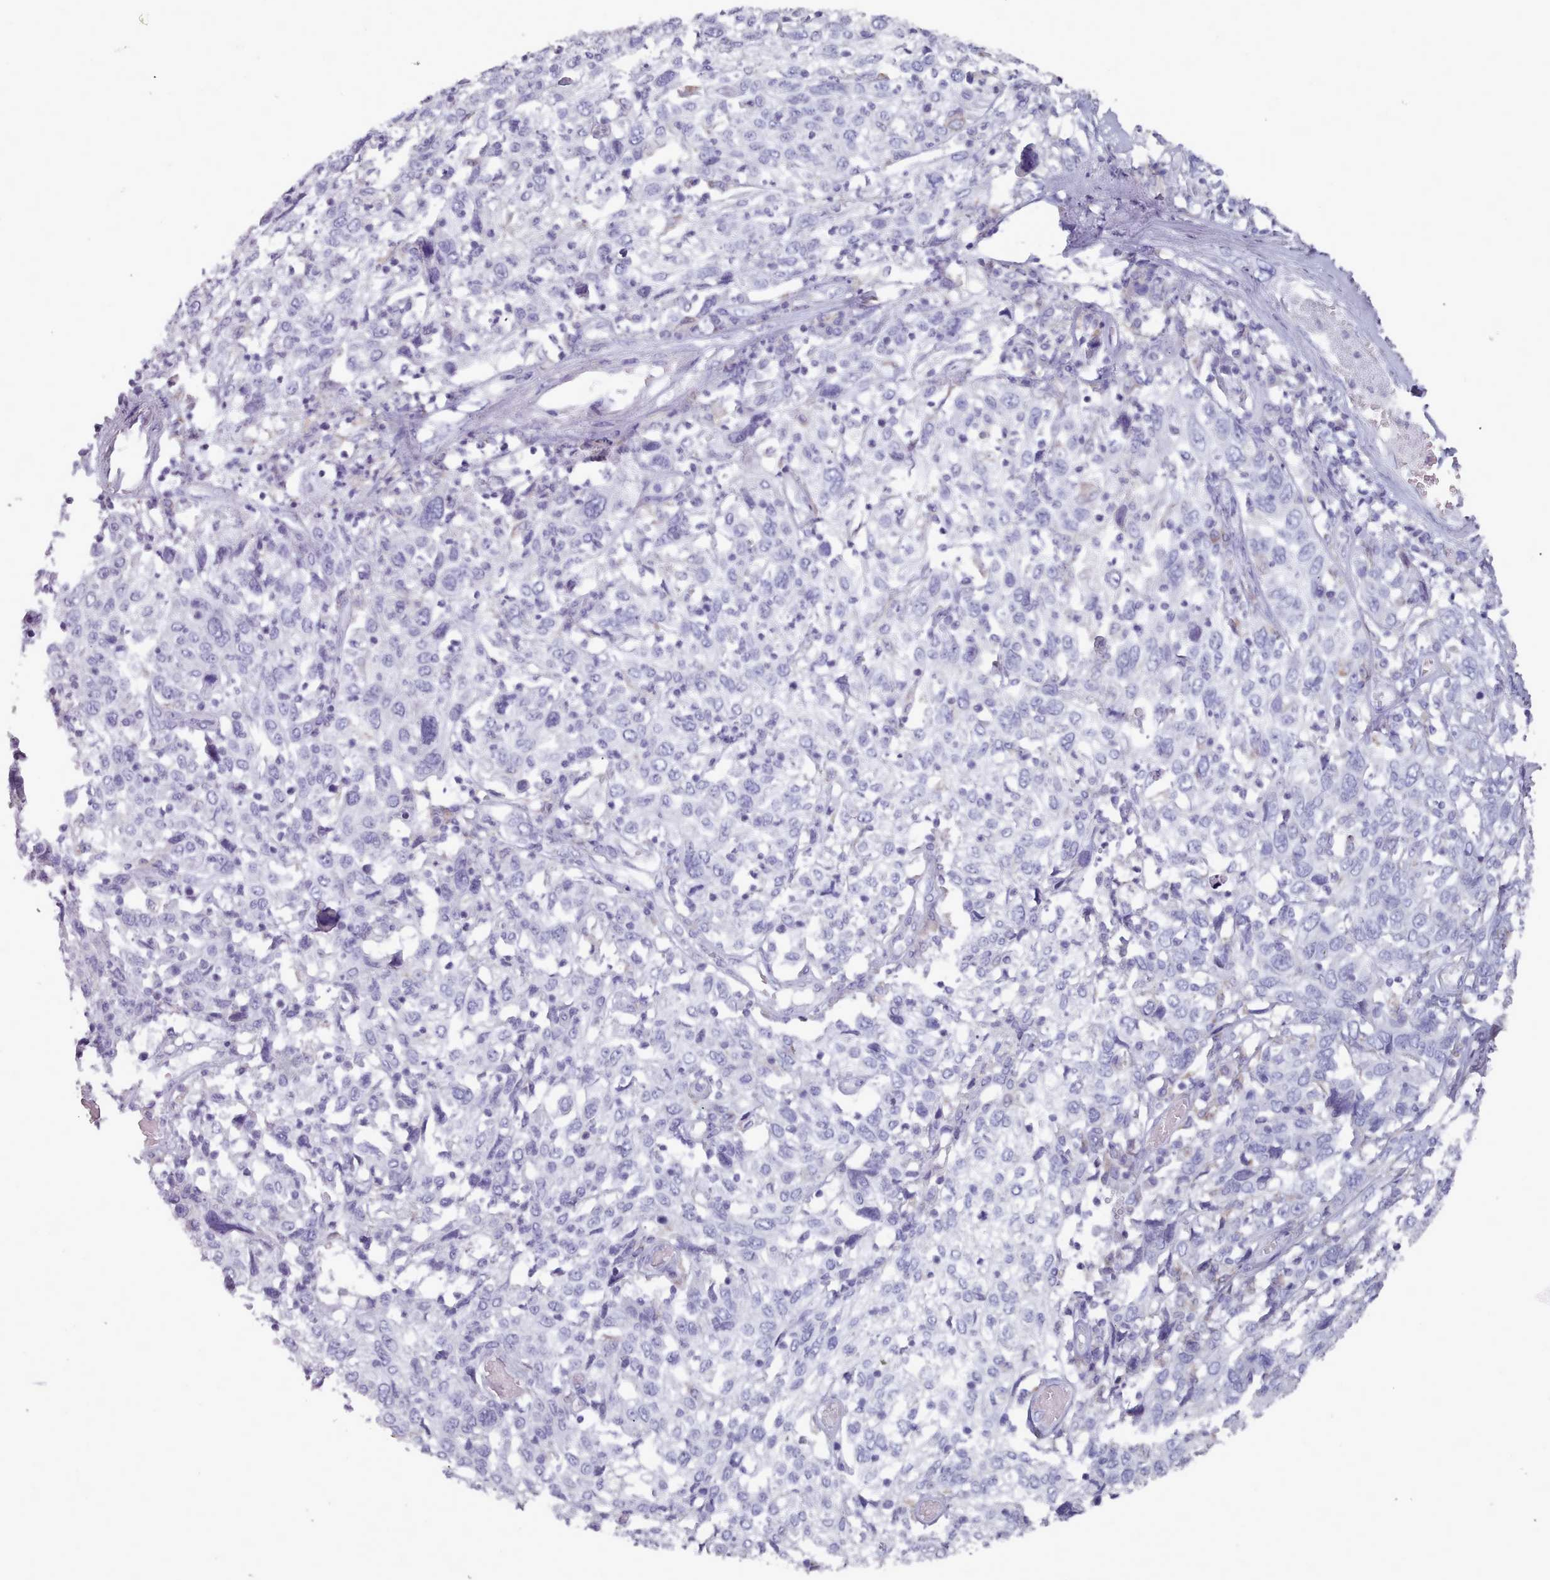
{"staining": {"intensity": "negative", "quantity": "none", "location": "none"}, "tissue": "cervical cancer", "cell_type": "Tumor cells", "image_type": "cancer", "snomed": [{"axis": "morphology", "description": "Squamous cell carcinoma, NOS"}, {"axis": "topography", "description": "Cervix"}], "caption": "DAB (3,3'-diaminobenzidine) immunohistochemical staining of human cervical cancer (squamous cell carcinoma) displays no significant positivity in tumor cells.", "gene": "OTULINL", "patient": {"sex": "female", "age": 46}}